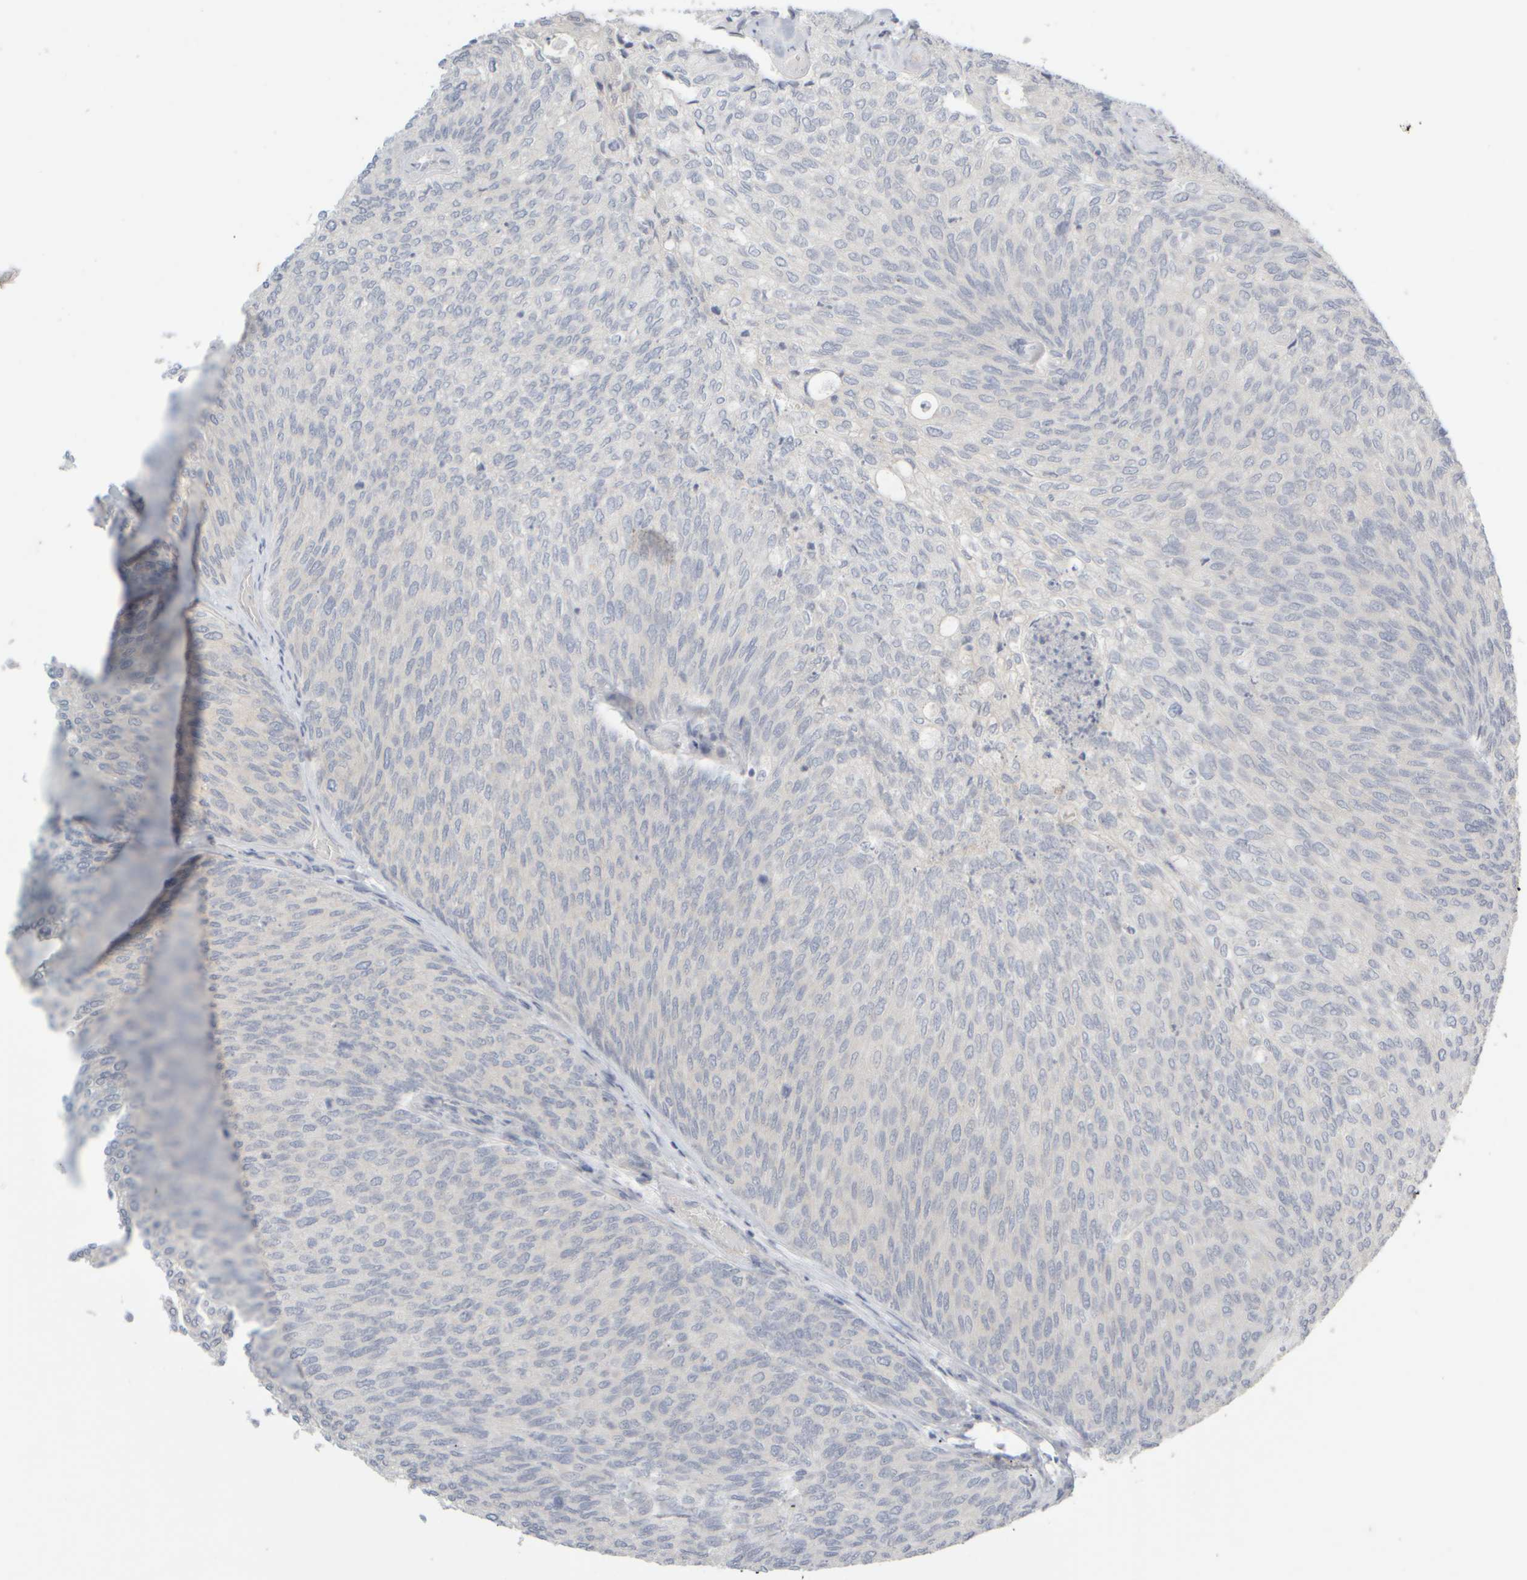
{"staining": {"intensity": "negative", "quantity": "none", "location": "none"}, "tissue": "urothelial cancer", "cell_type": "Tumor cells", "image_type": "cancer", "snomed": [{"axis": "morphology", "description": "Urothelial carcinoma, Low grade"}, {"axis": "topography", "description": "Urinary bladder"}], "caption": "Image shows no significant protein staining in tumor cells of urothelial cancer. The staining was performed using DAB to visualize the protein expression in brown, while the nuclei were stained in blue with hematoxylin (Magnification: 20x).", "gene": "GOPC", "patient": {"sex": "female", "age": 79}}